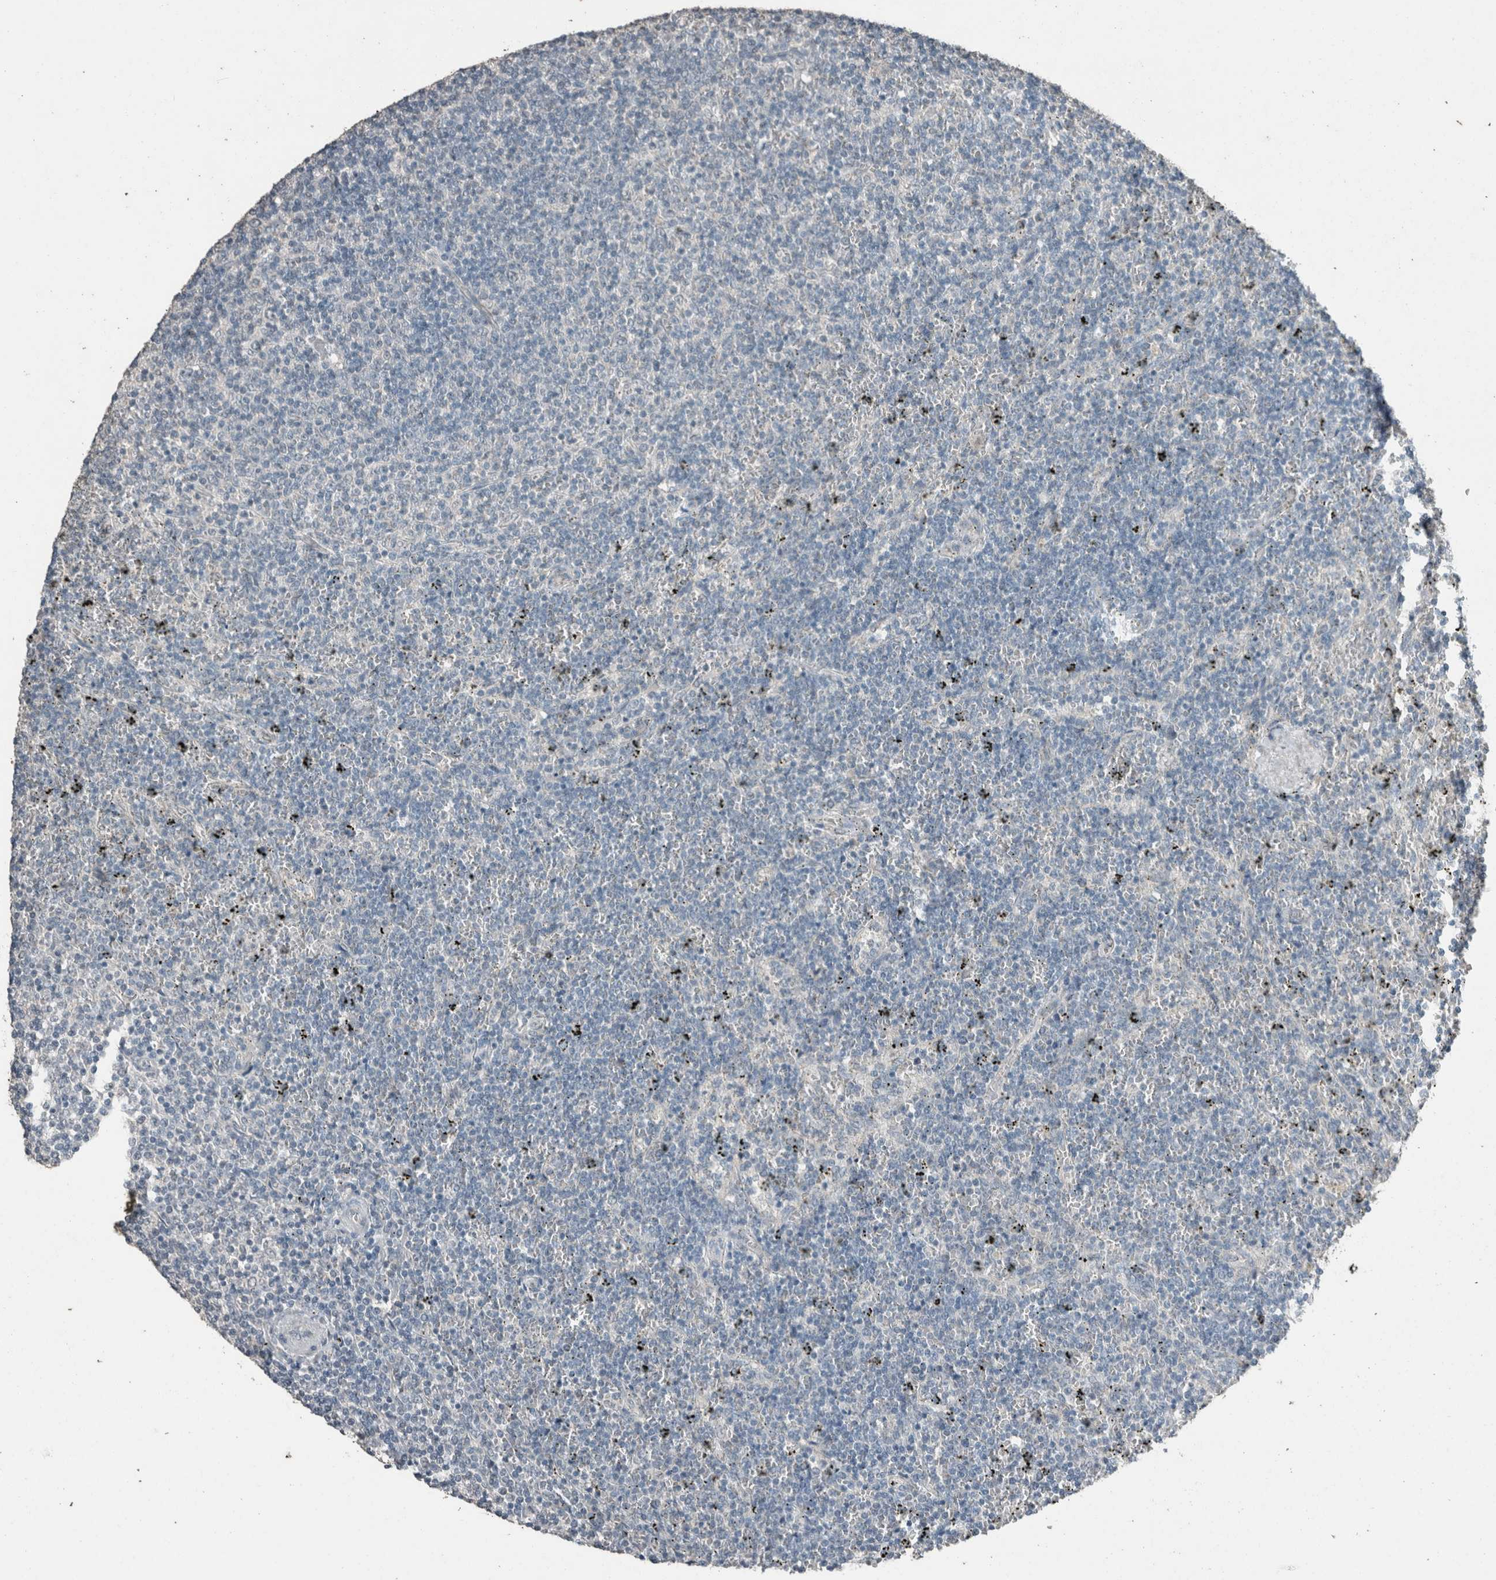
{"staining": {"intensity": "negative", "quantity": "none", "location": "none"}, "tissue": "lymphoma", "cell_type": "Tumor cells", "image_type": "cancer", "snomed": [{"axis": "morphology", "description": "Malignant lymphoma, non-Hodgkin's type, Low grade"}, {"axis": "topography", "description": "Spleen"}], "caption": "Lymphoma stained for a protein using IHC reveals no expression tumor cells.", "gene": "ACVR2B", "patient": {"sex": "female", "age": 50}}